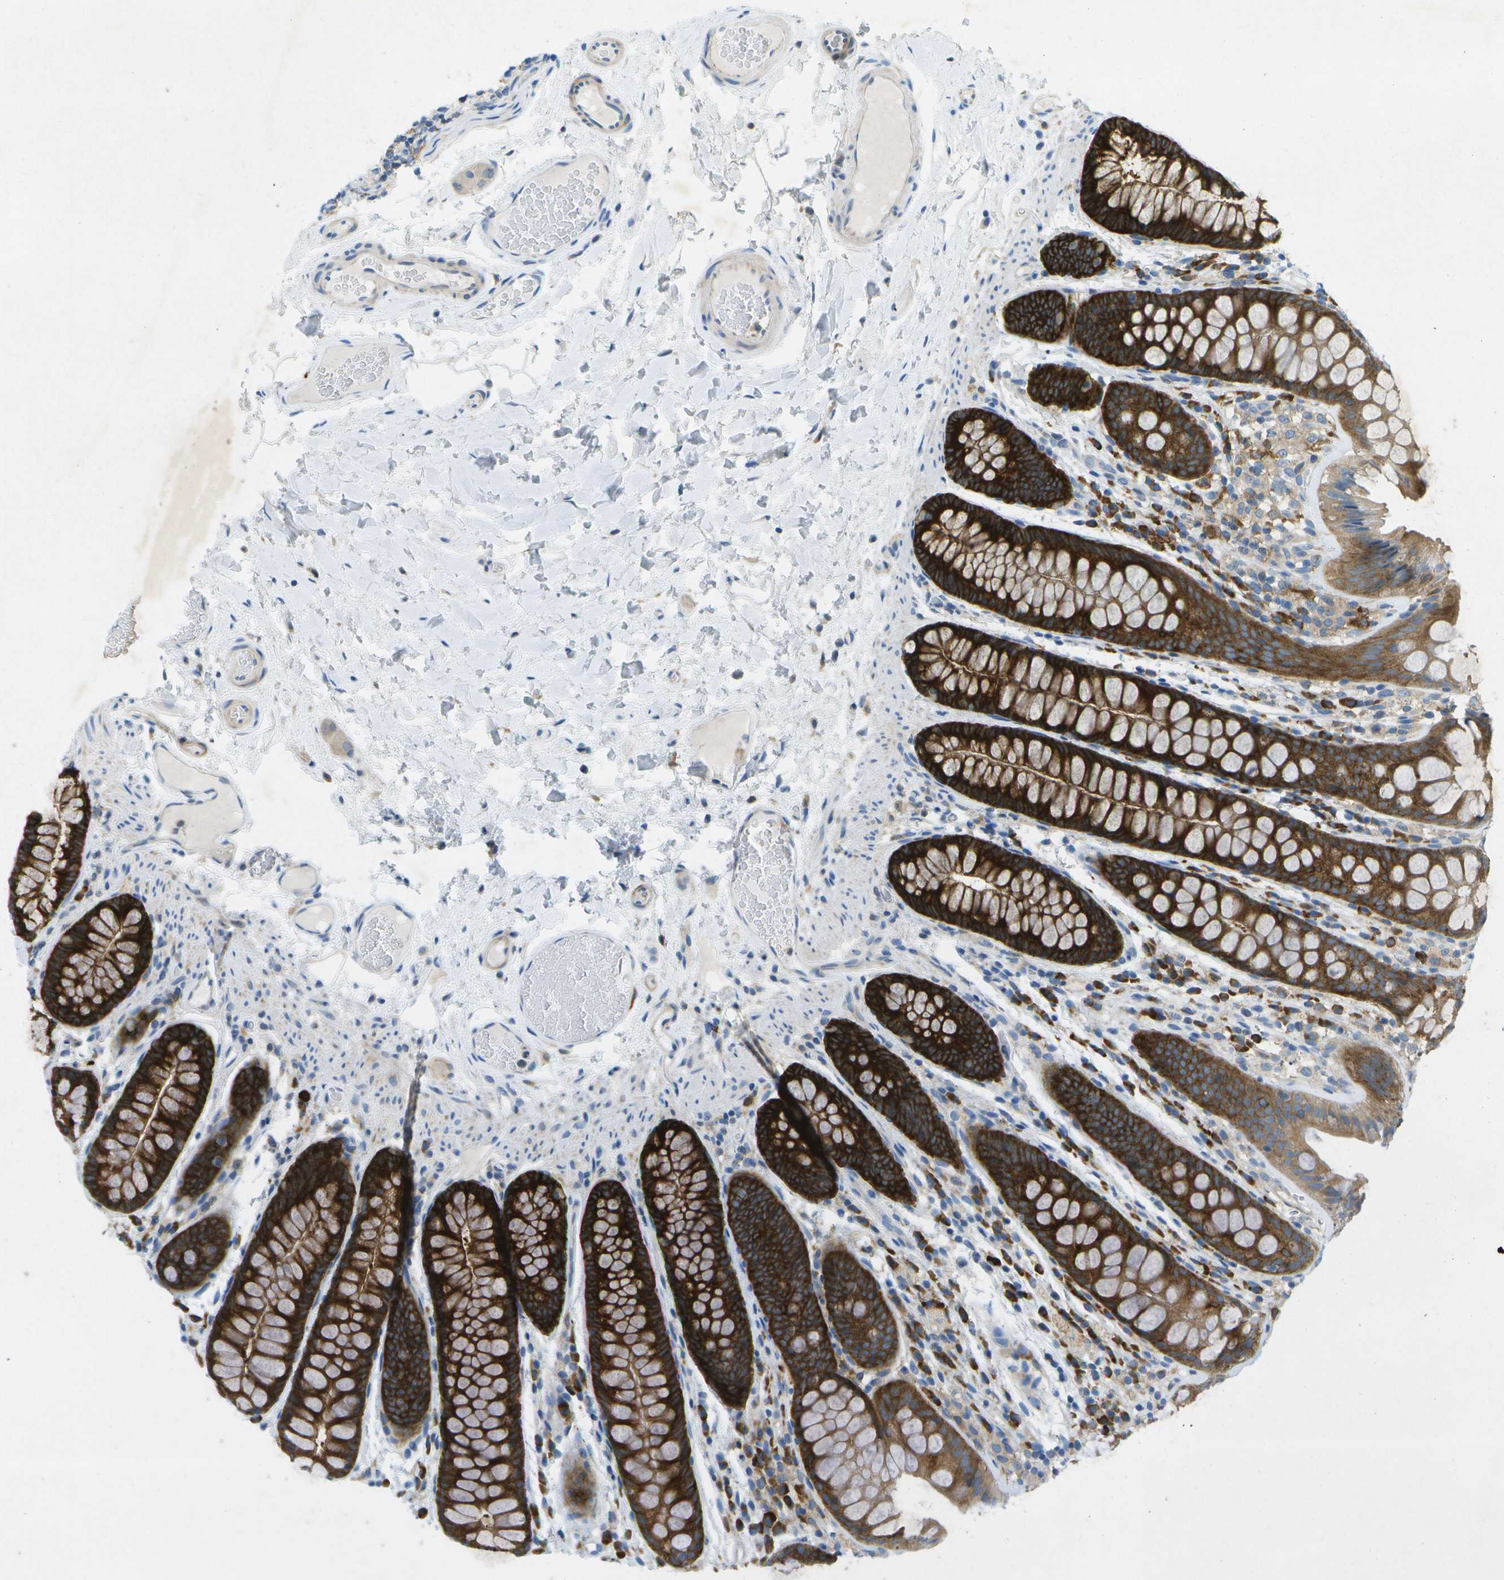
{"staining": {"intensity": "weak", "quantity": ">75%", "location": "cytoplasmic/membranous"}, "tissue": "colon", "cell_type": "Endothelial cells", "image_type": "normal", "snomed": [{"axis": "morphology", "description": "Normal tissue, NOS"}, {"axis": "topography", "description": "Colon"}], "caption": "Endothelial cells display low levels of weak cytoplasmic/membranous staining in approximately >75% of cells in normal human colon.", "gene": "WNK2", "patient": {"sex": "female", "age": 56}}